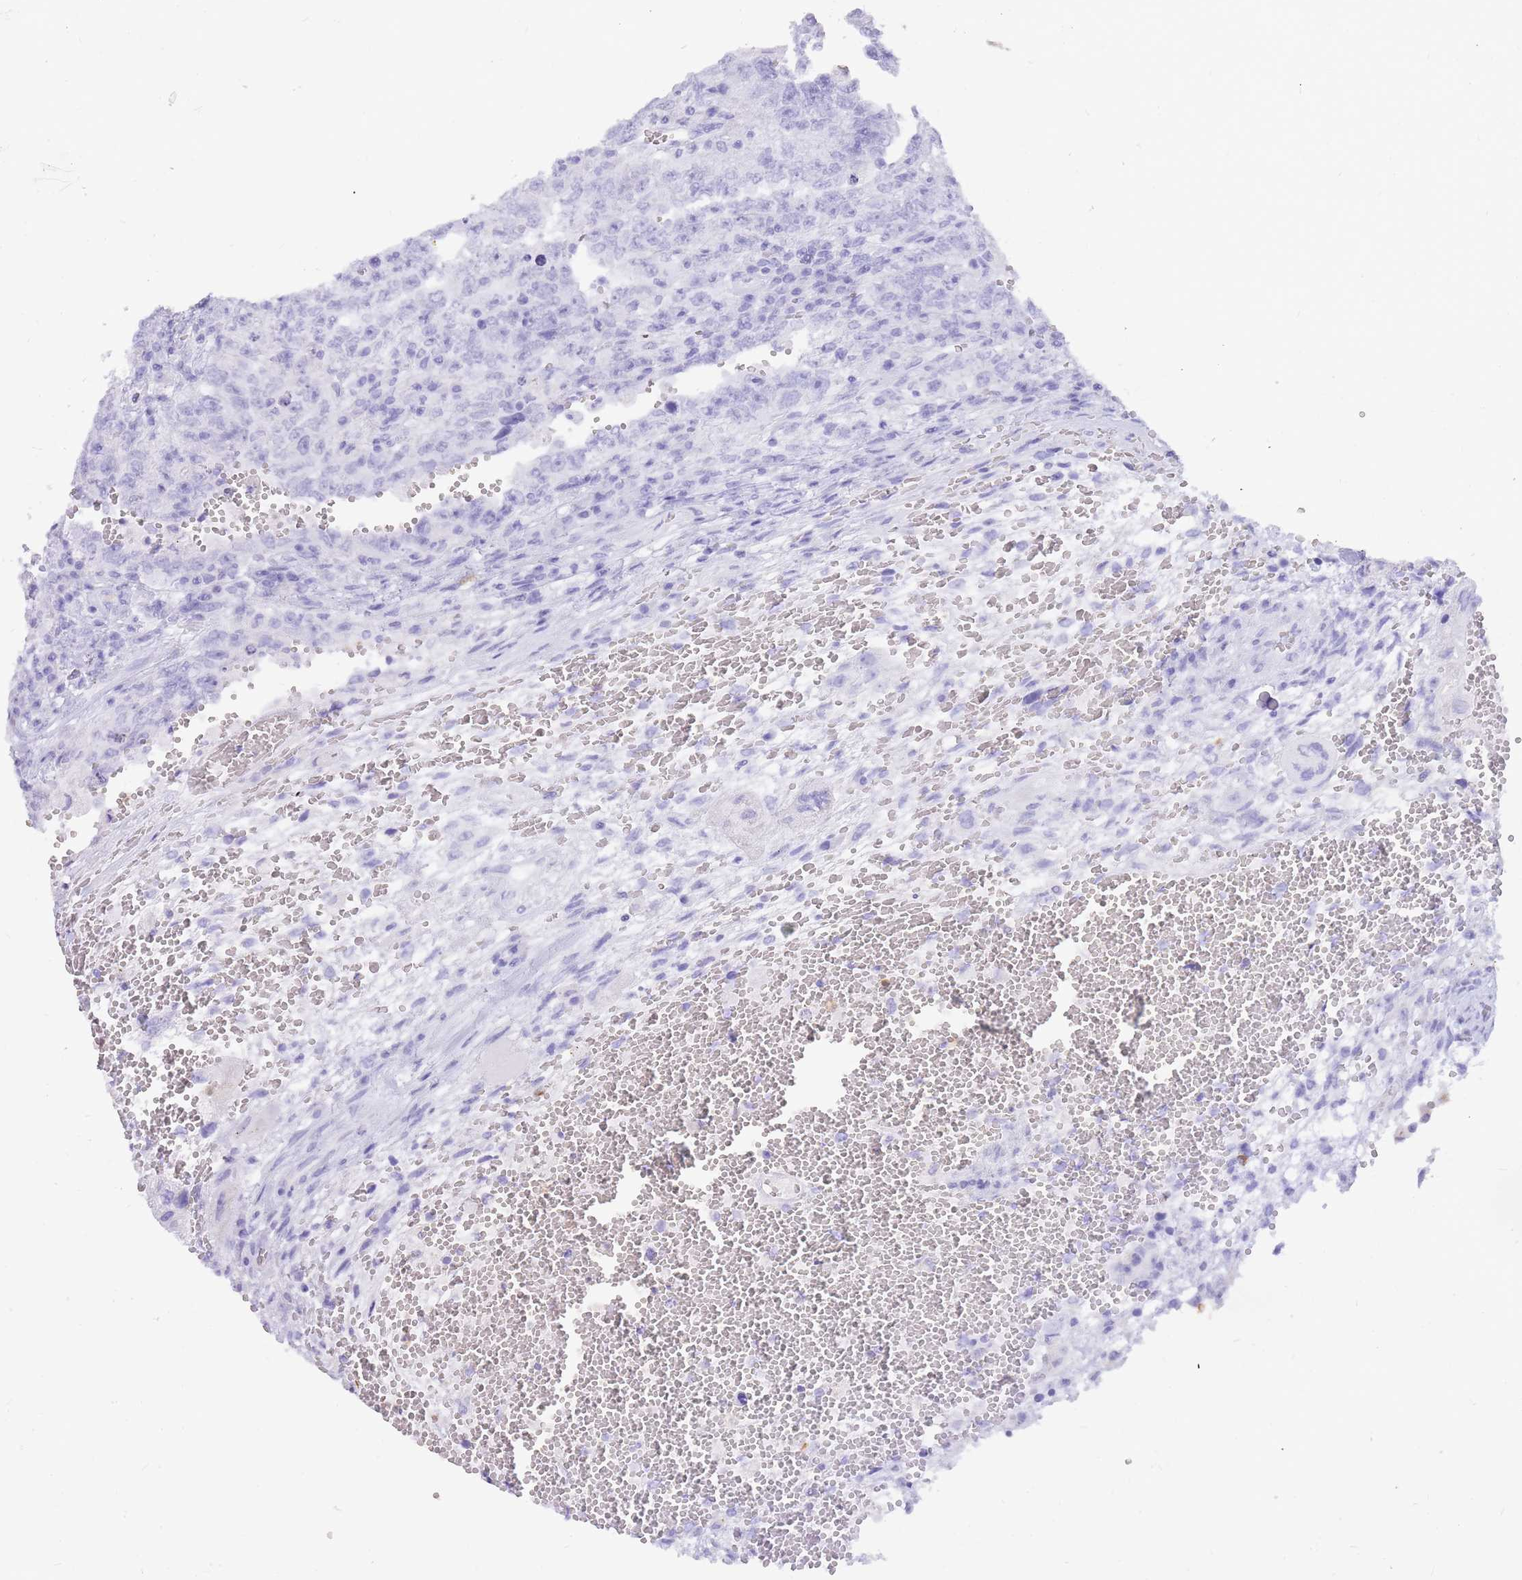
{"staining": {"intensity": "negative", "quantity": "none", "location": "none"}, "tissue": "testis cancer", "cell_type": "Tumor cells", "image_type": "cancer", "snomed": [{"axis": "morphology", "description": "Carcinoma, Embryonal, NOS"}, {"axis": "topography", "description": "Testis"}], "caption": "Immunohistochemical staining of testis cancer reveals no significant positivity in tumor cells.", "gene": "HERC1", "patient": {"sex": "male", "age": 26}}